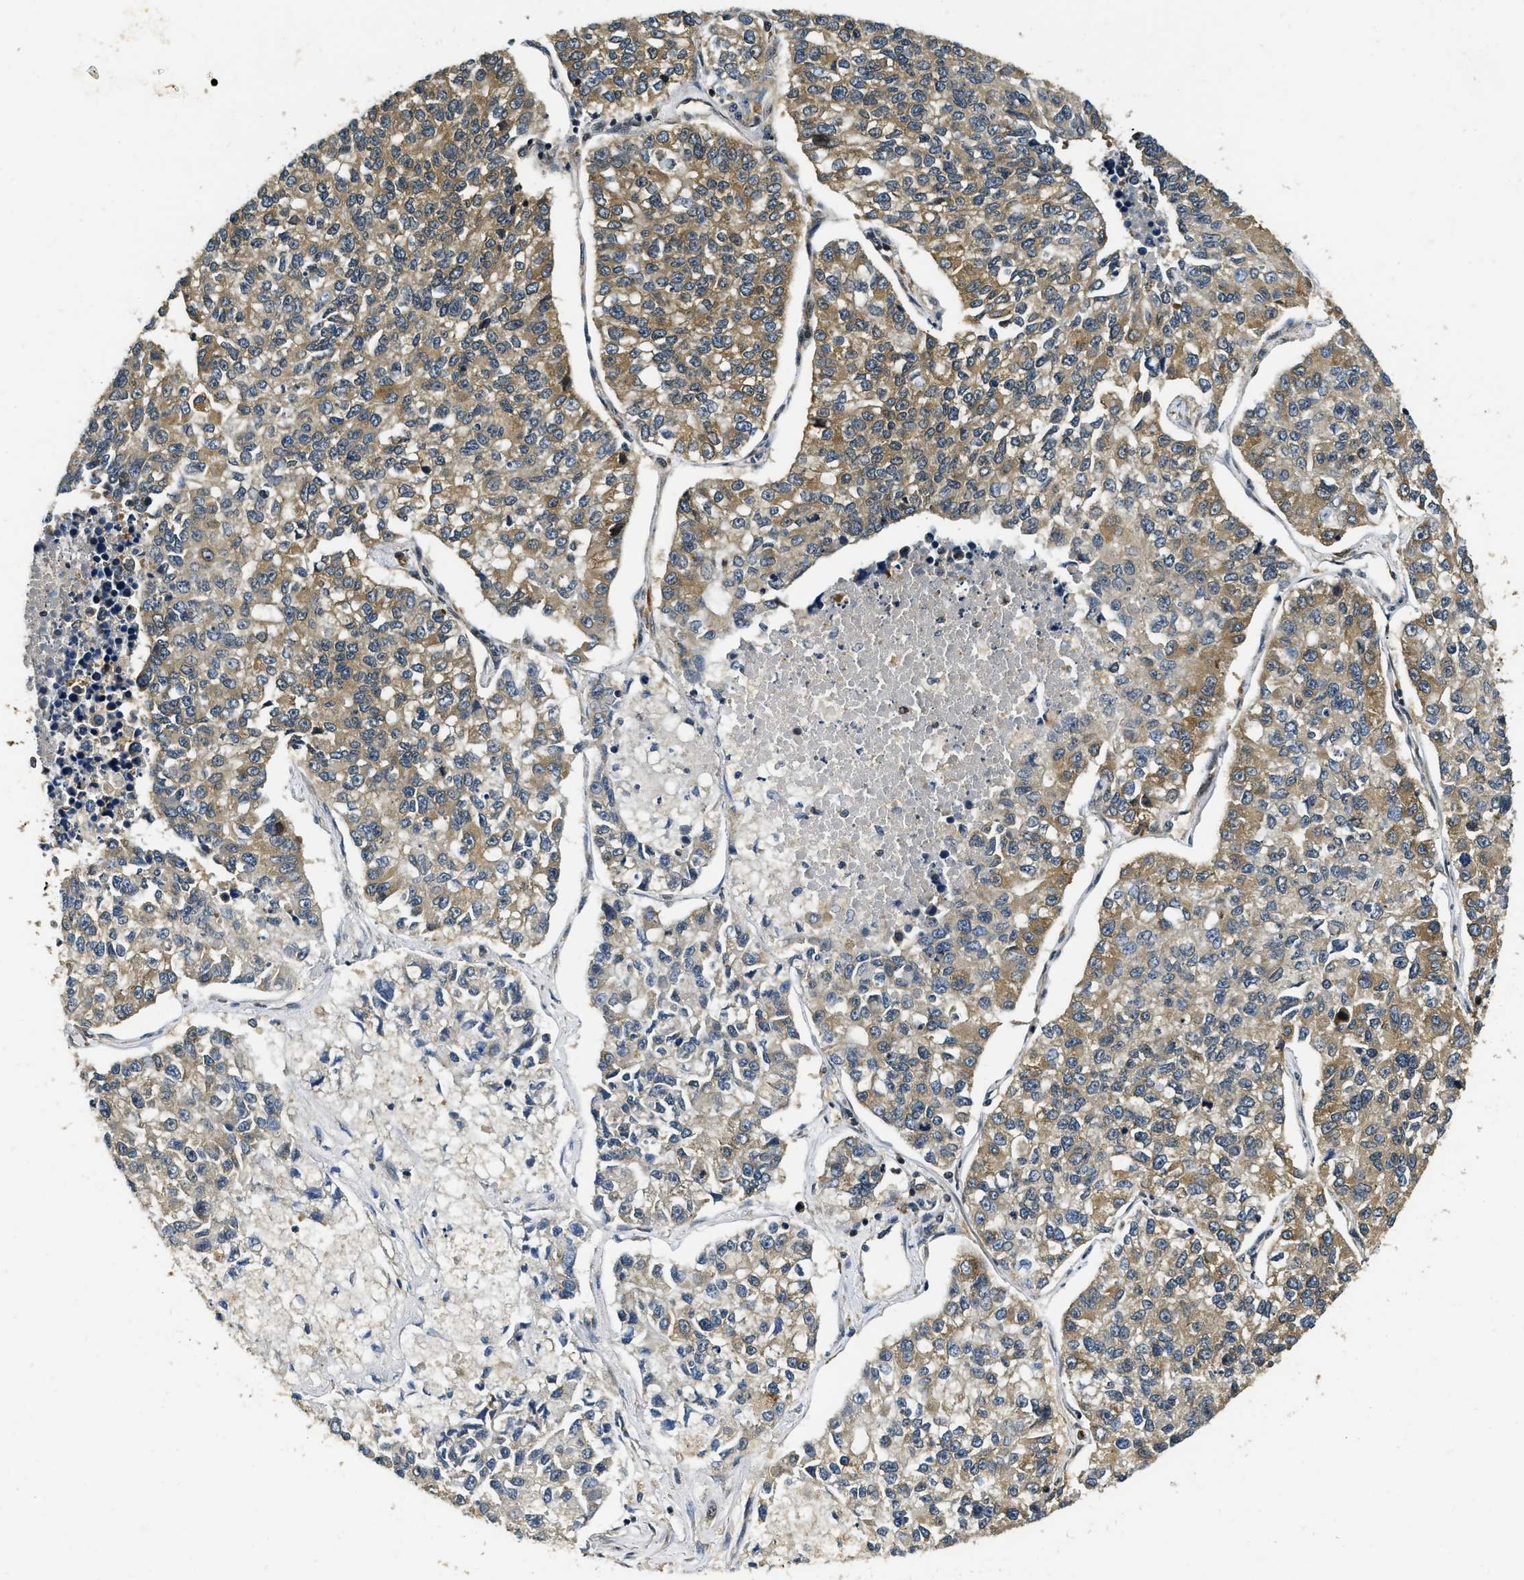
{"staining": {"intensity": "moderate", "quantity": ">75%", "location": "cytoplasmic/membranous"}, "tissue": "lung cancer", "cell_type": "Tumor cells", "image_type": "cancer", "snomed": [{"axis": "morphology", "description": "Adenocarcinoma, NOS"}, {"axis": "topography", "description": "Lung"}], "caption": "This is a photomicrograph of IHC staining of adenocarcinoma (lung), which shows moderate positivity in the cytoplasmic/membranous of tumor cells.", "gene": "ADSL", "patient": {"sex": "male", "age": 49}}